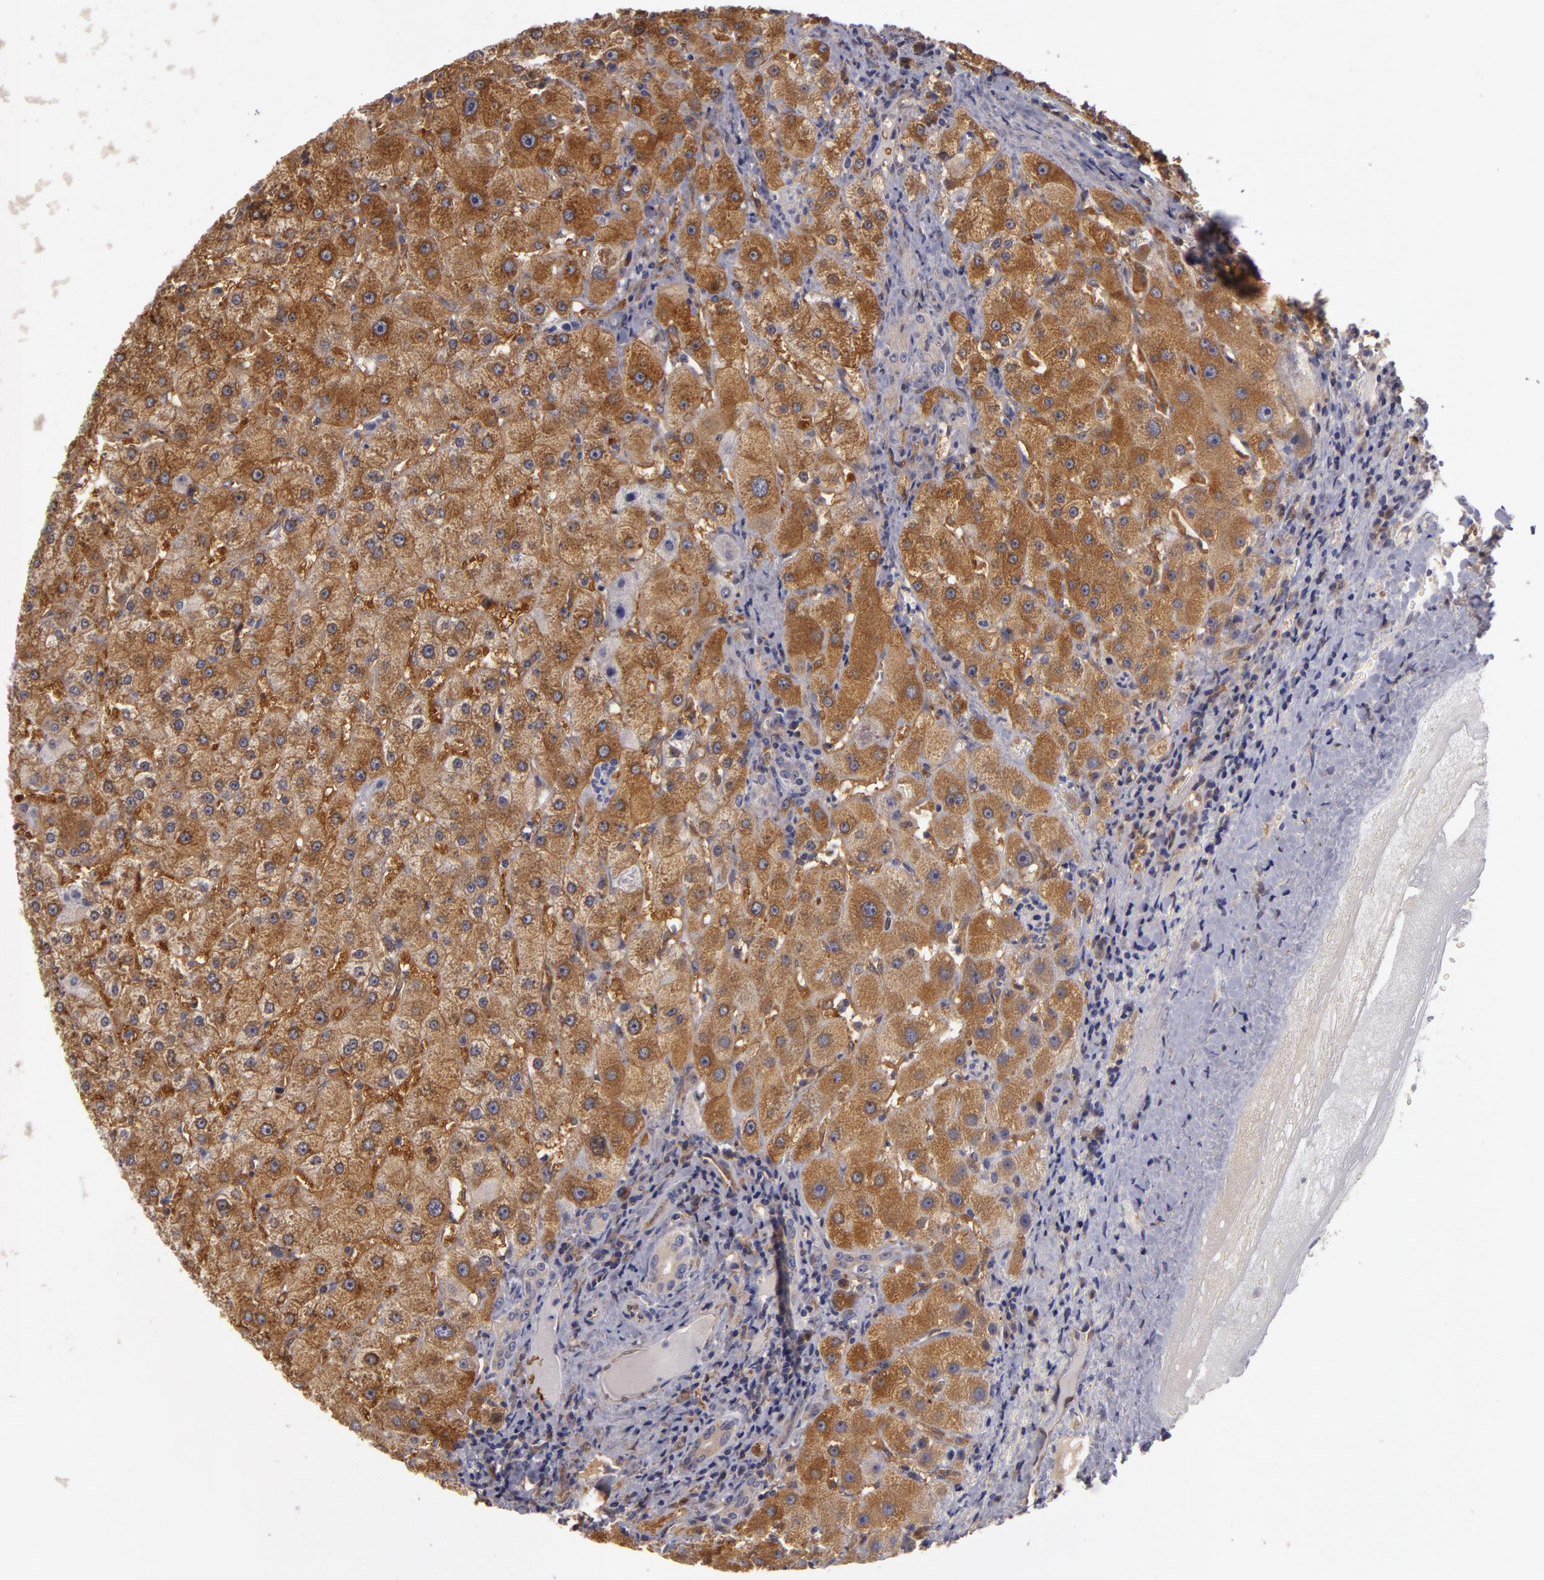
{"staining": {"intensity": "negative", "quantity": "none", "location": "none"}, "tissue": "liver", "cell_type": "Cholangiocytes", "image_type": "normal", "snomed": [{"axis": "morphology", "description": "Normal tissue, NOS"}, {"axis": "topography", "description": "Liver"}], "caption": "Human liver stained for a protein using immunohistochemistry displays no expression in cholangiocytes.", "gene": "ZNF229", "patient": {"sex": "female", "age": 79}}